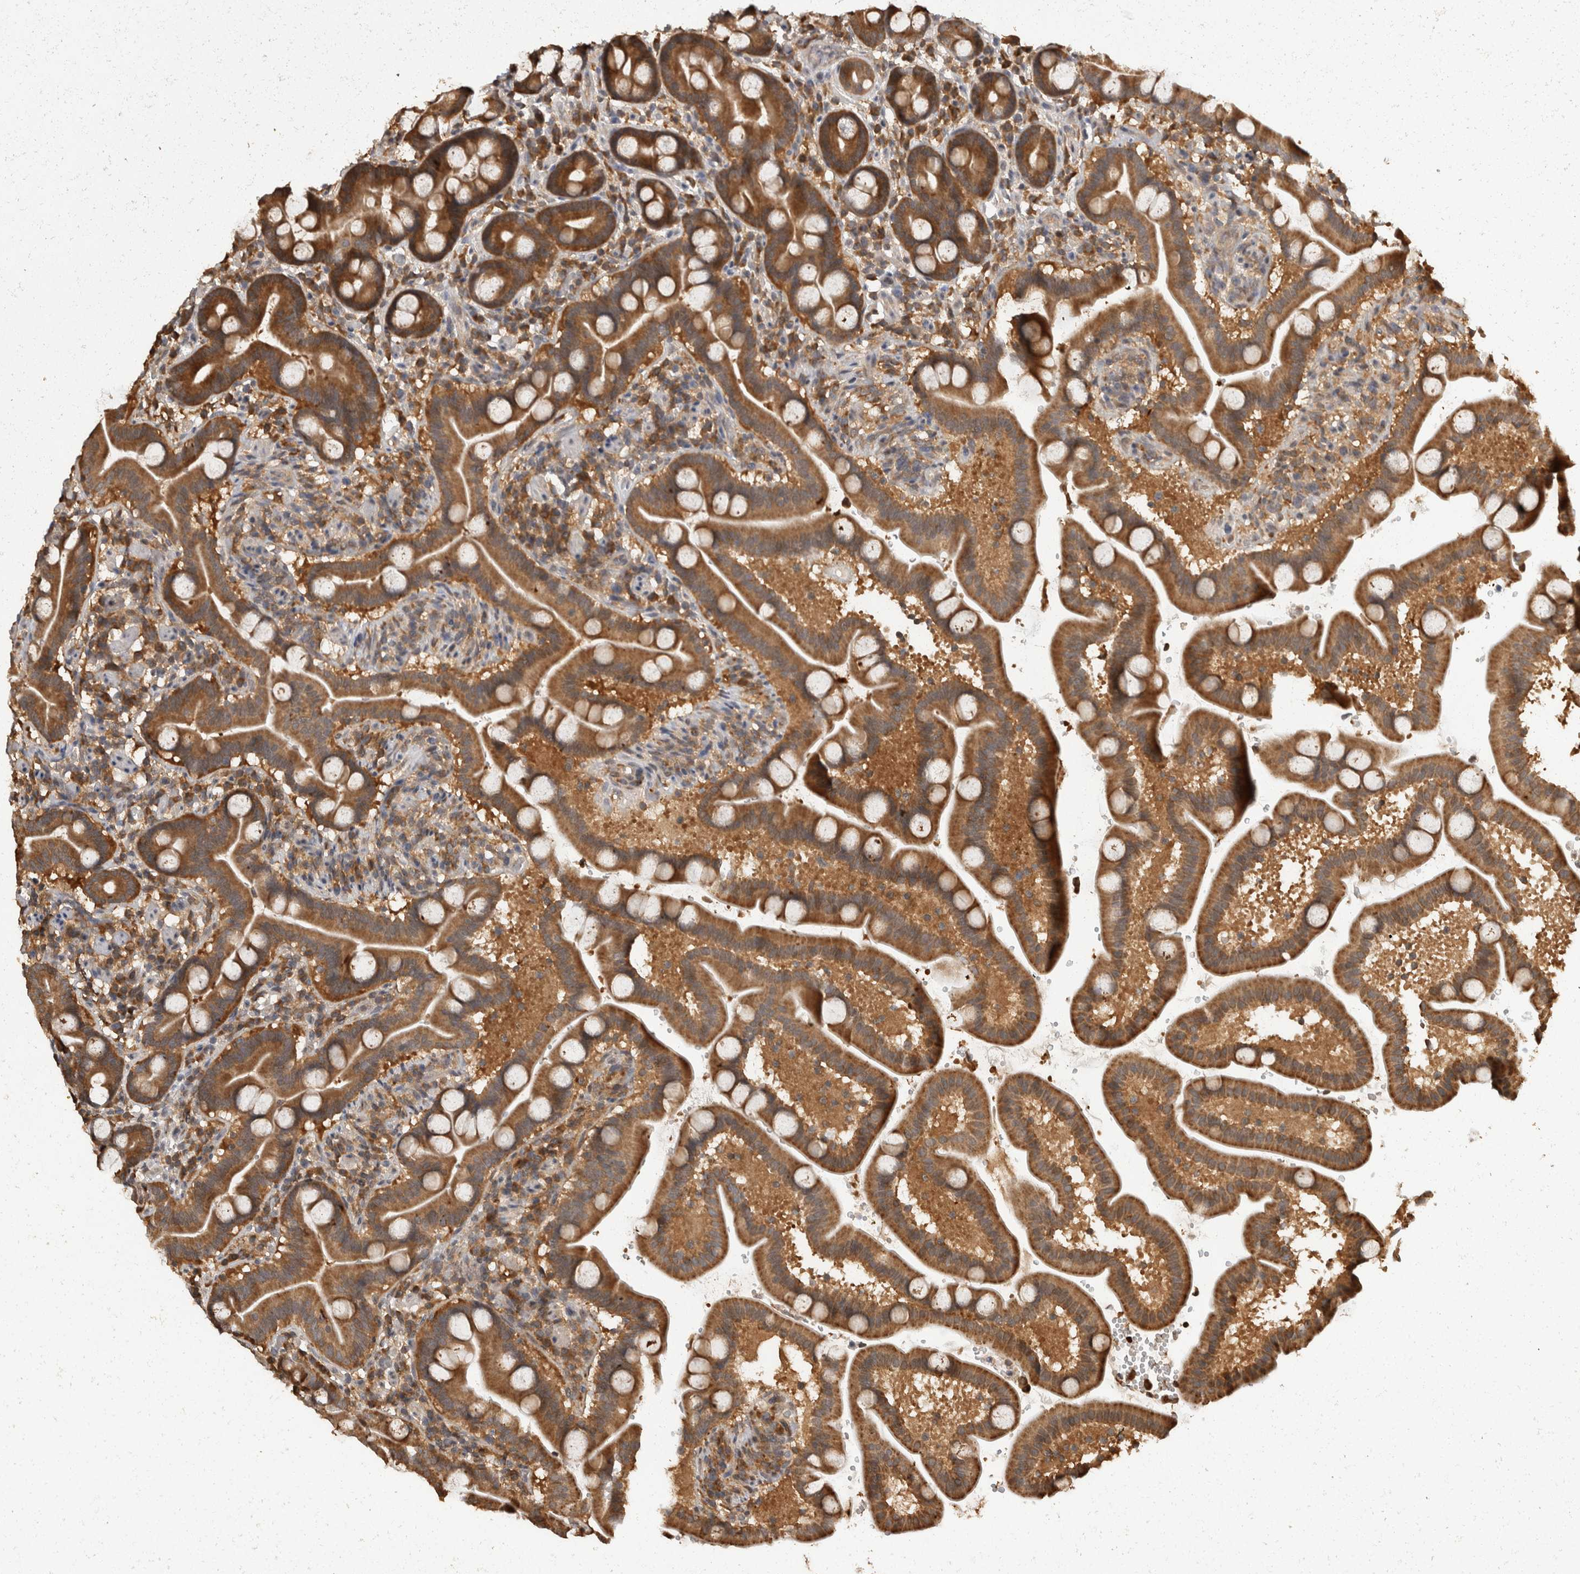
{"staining": {"intensity": "strong", "quantity": ">75%", "location": "cytoplasmic/membranous"}, "tissue": "duodenum", "cell_type": "Glandular cells", "image_type": "normal", "snomed": [{"axis": "morphology", "description": "Normal tissue, NOS"}, {"axis": "topography", "description": "Duodenum"}], "caption": "DAB immunohistochemical staining of benign duodenum reveals strong cytoplasmic/membranous protein staining in about >75% of glandular cells. (Brightfield microscopy of DAB IHC at high magnification).", "gene": "ACAT2", "patient": {"sex": "male", "age": 54}}